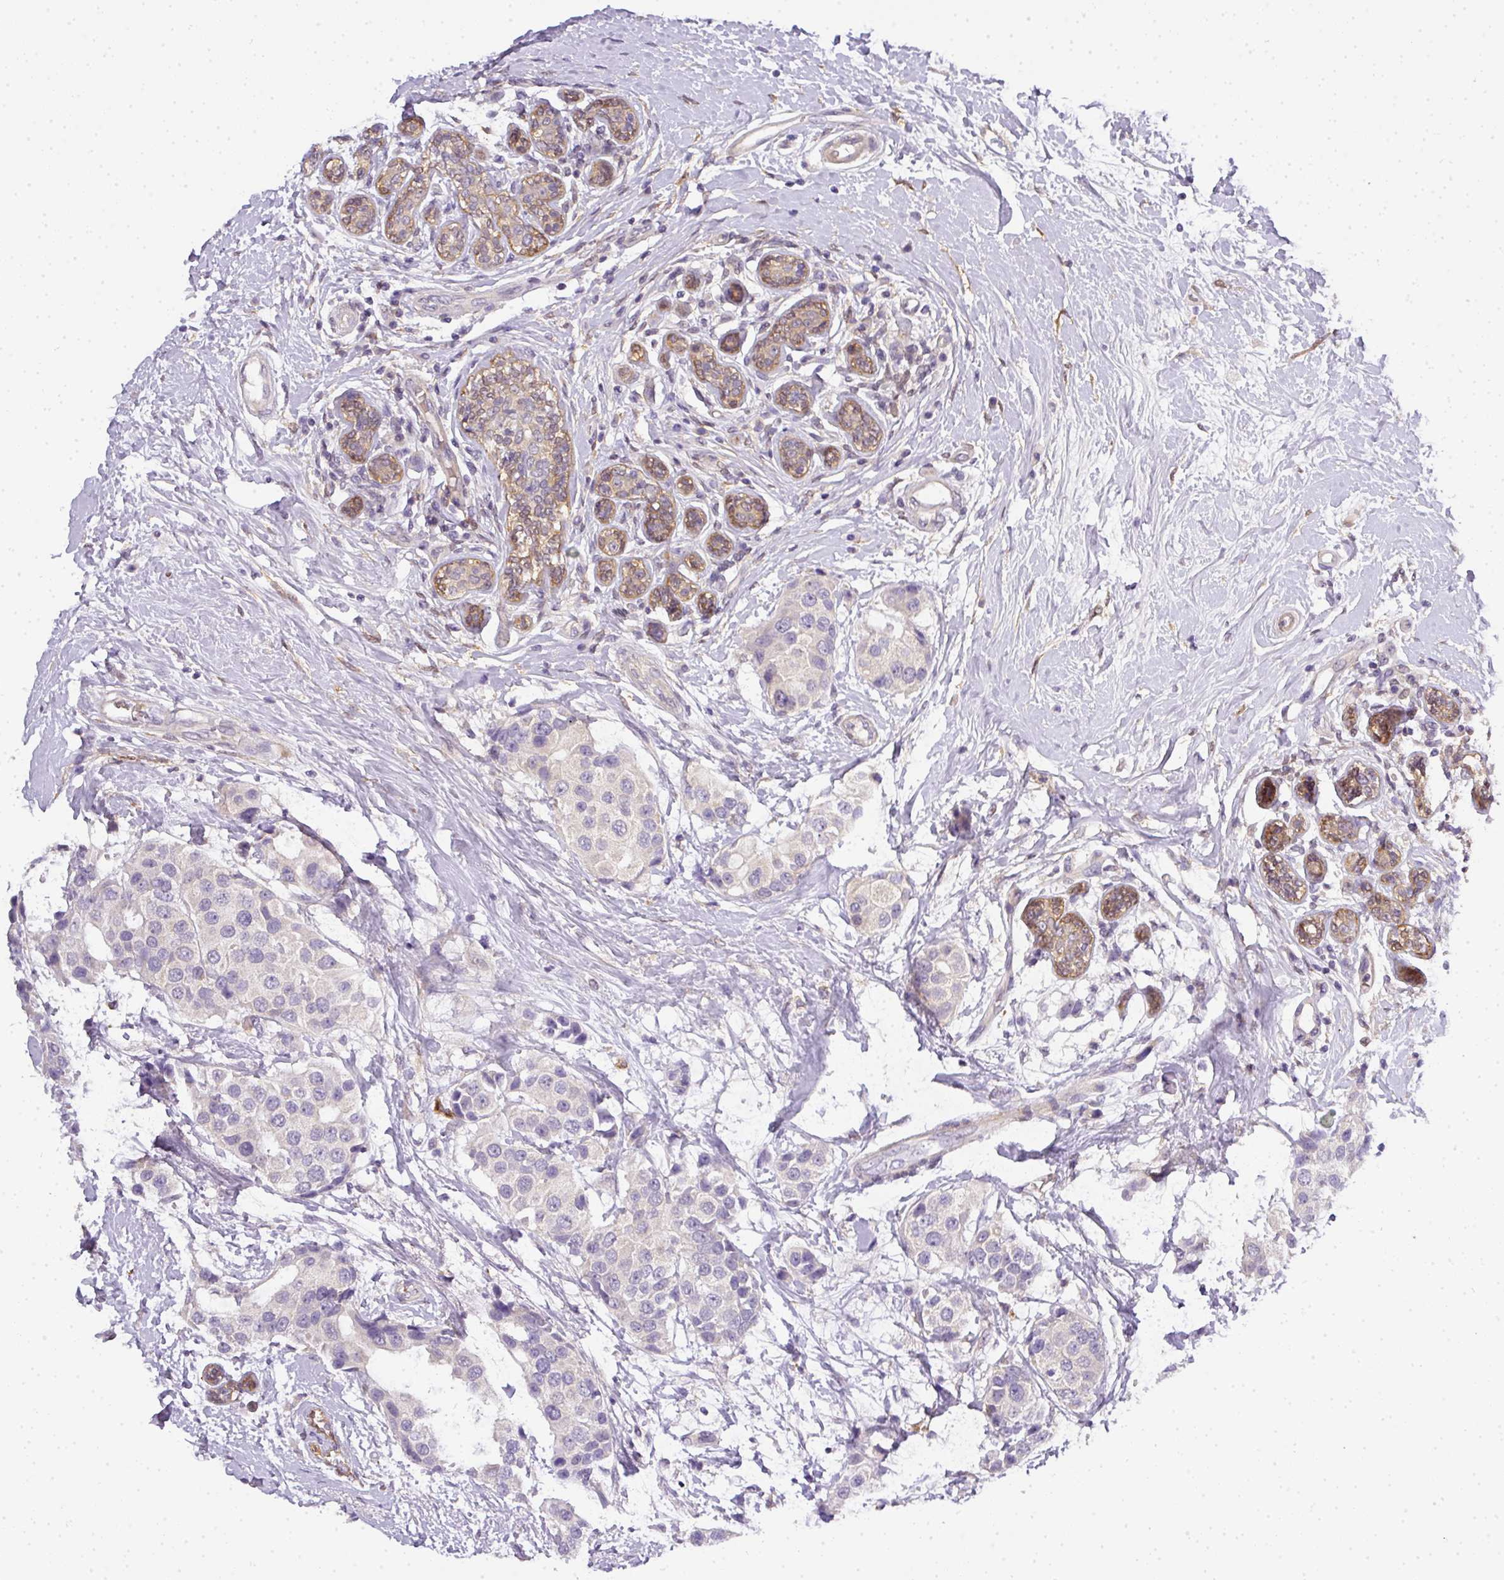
{"staining": {"intensity": "negative", "quantity": "none", "location": "none"}, "tissue": "breast cancer", "cell_type": "Tumor cells", "image_type": "cancer", "snomed": [{"axis": "morphology", "description": "Normal tissue, NOS"}, {"axis": "morphology", "description": "Duct carcinoma"}, {"axis": "topography", "description": "Breast"}], "caption": "This is an immunohistochemistry (IHC) histopathology image of invasive ductal carcinoma (breast). There is no staining in tumor cells.", "gene": "ADH5", "patient": {"sex": "female", "age": 39}}